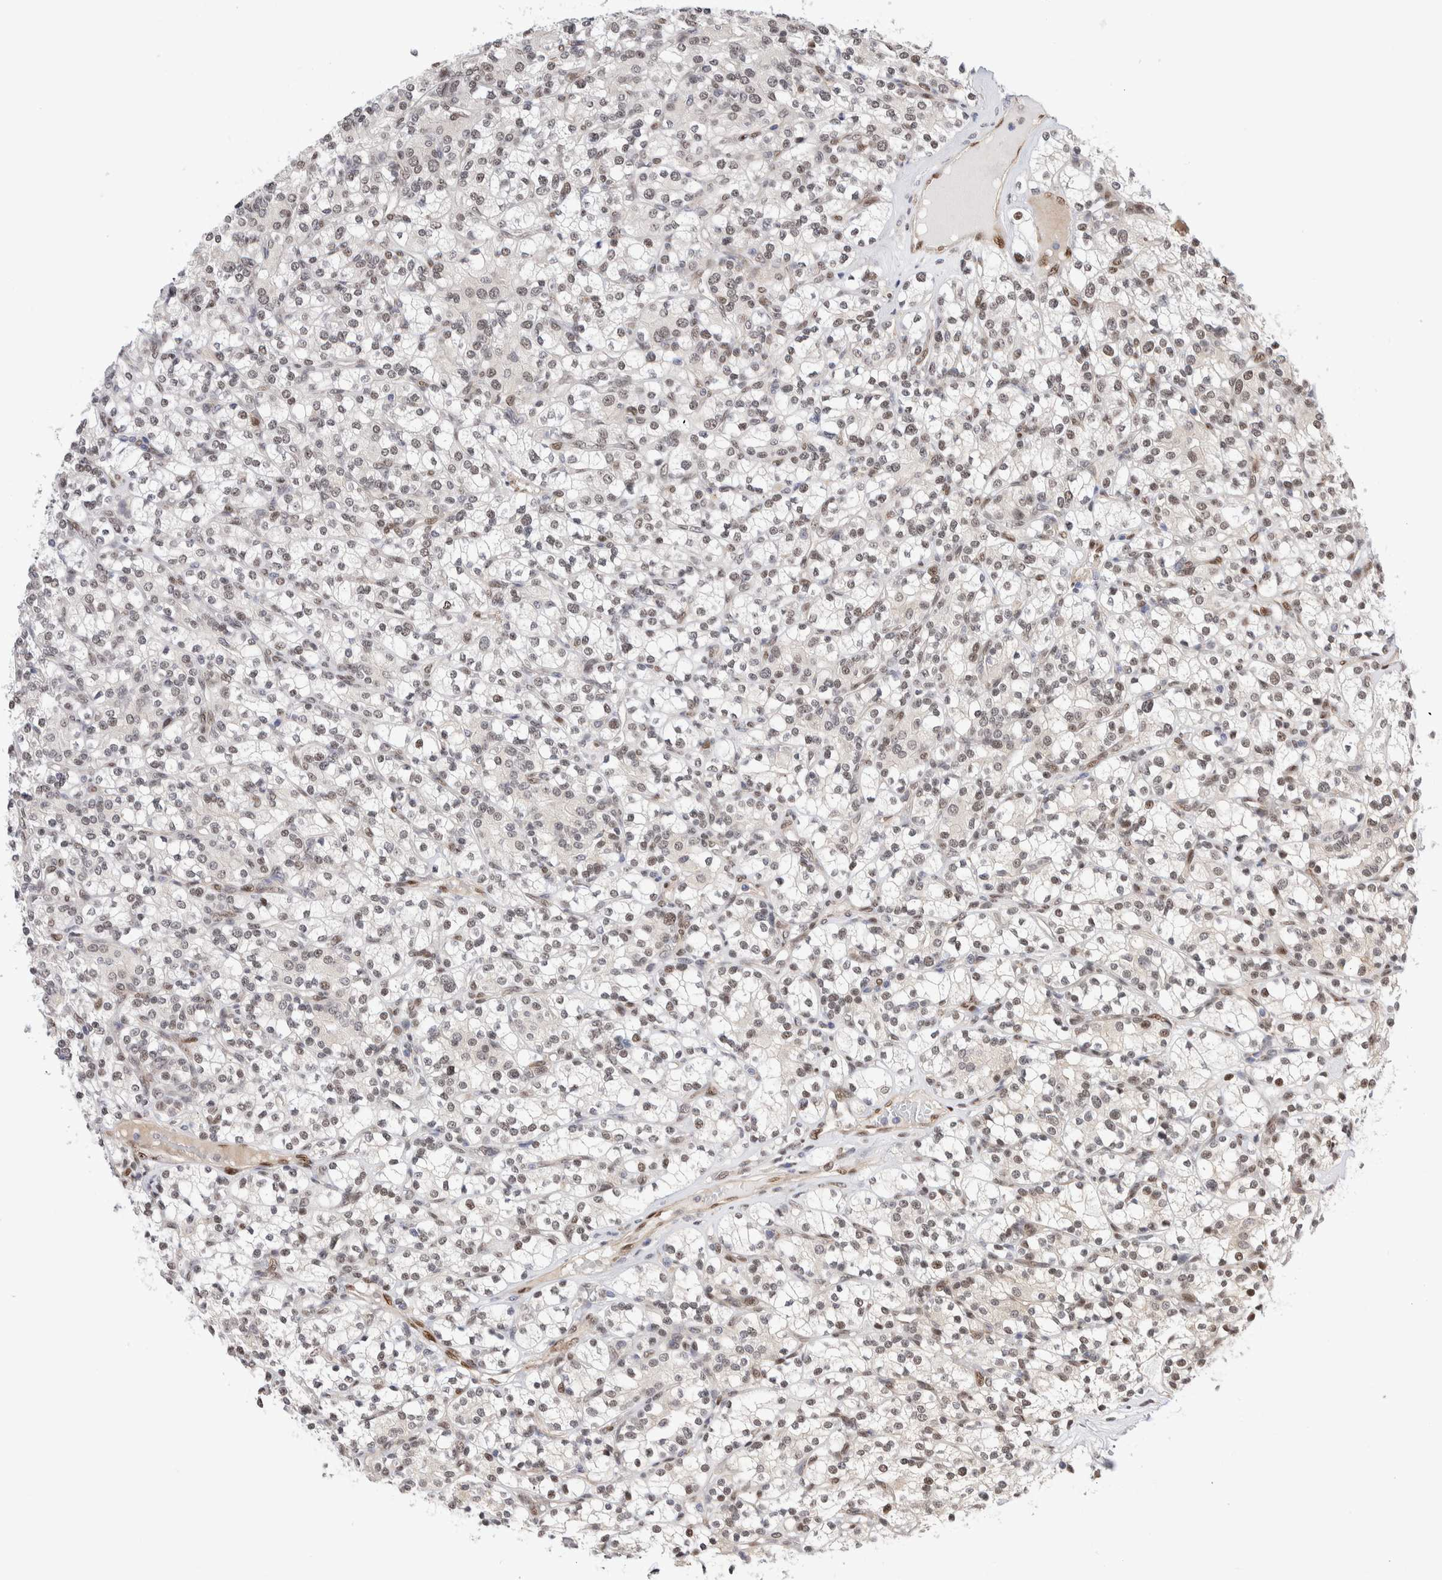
{"staining": {"intensity": "weak", "quantity": "<25%", "location": "nuclear"}, "tissue": "renal cancer", "cell_type": "Tumor cells", "image_type": "cancer", "snomed": [{"axis": "morphology", "description": "Adenocarcinoma, NOS"}, {"axis": "topography", "description": "Kidney"}], "caption": "Immunohistochemistry histopathology image of human adenocarcinoma (renal) stained for a protein (brown), which demonstrates no positivity in tumor cells.", "gene": "NSMAF", "patient": {"sex": "male", "age": 77}}